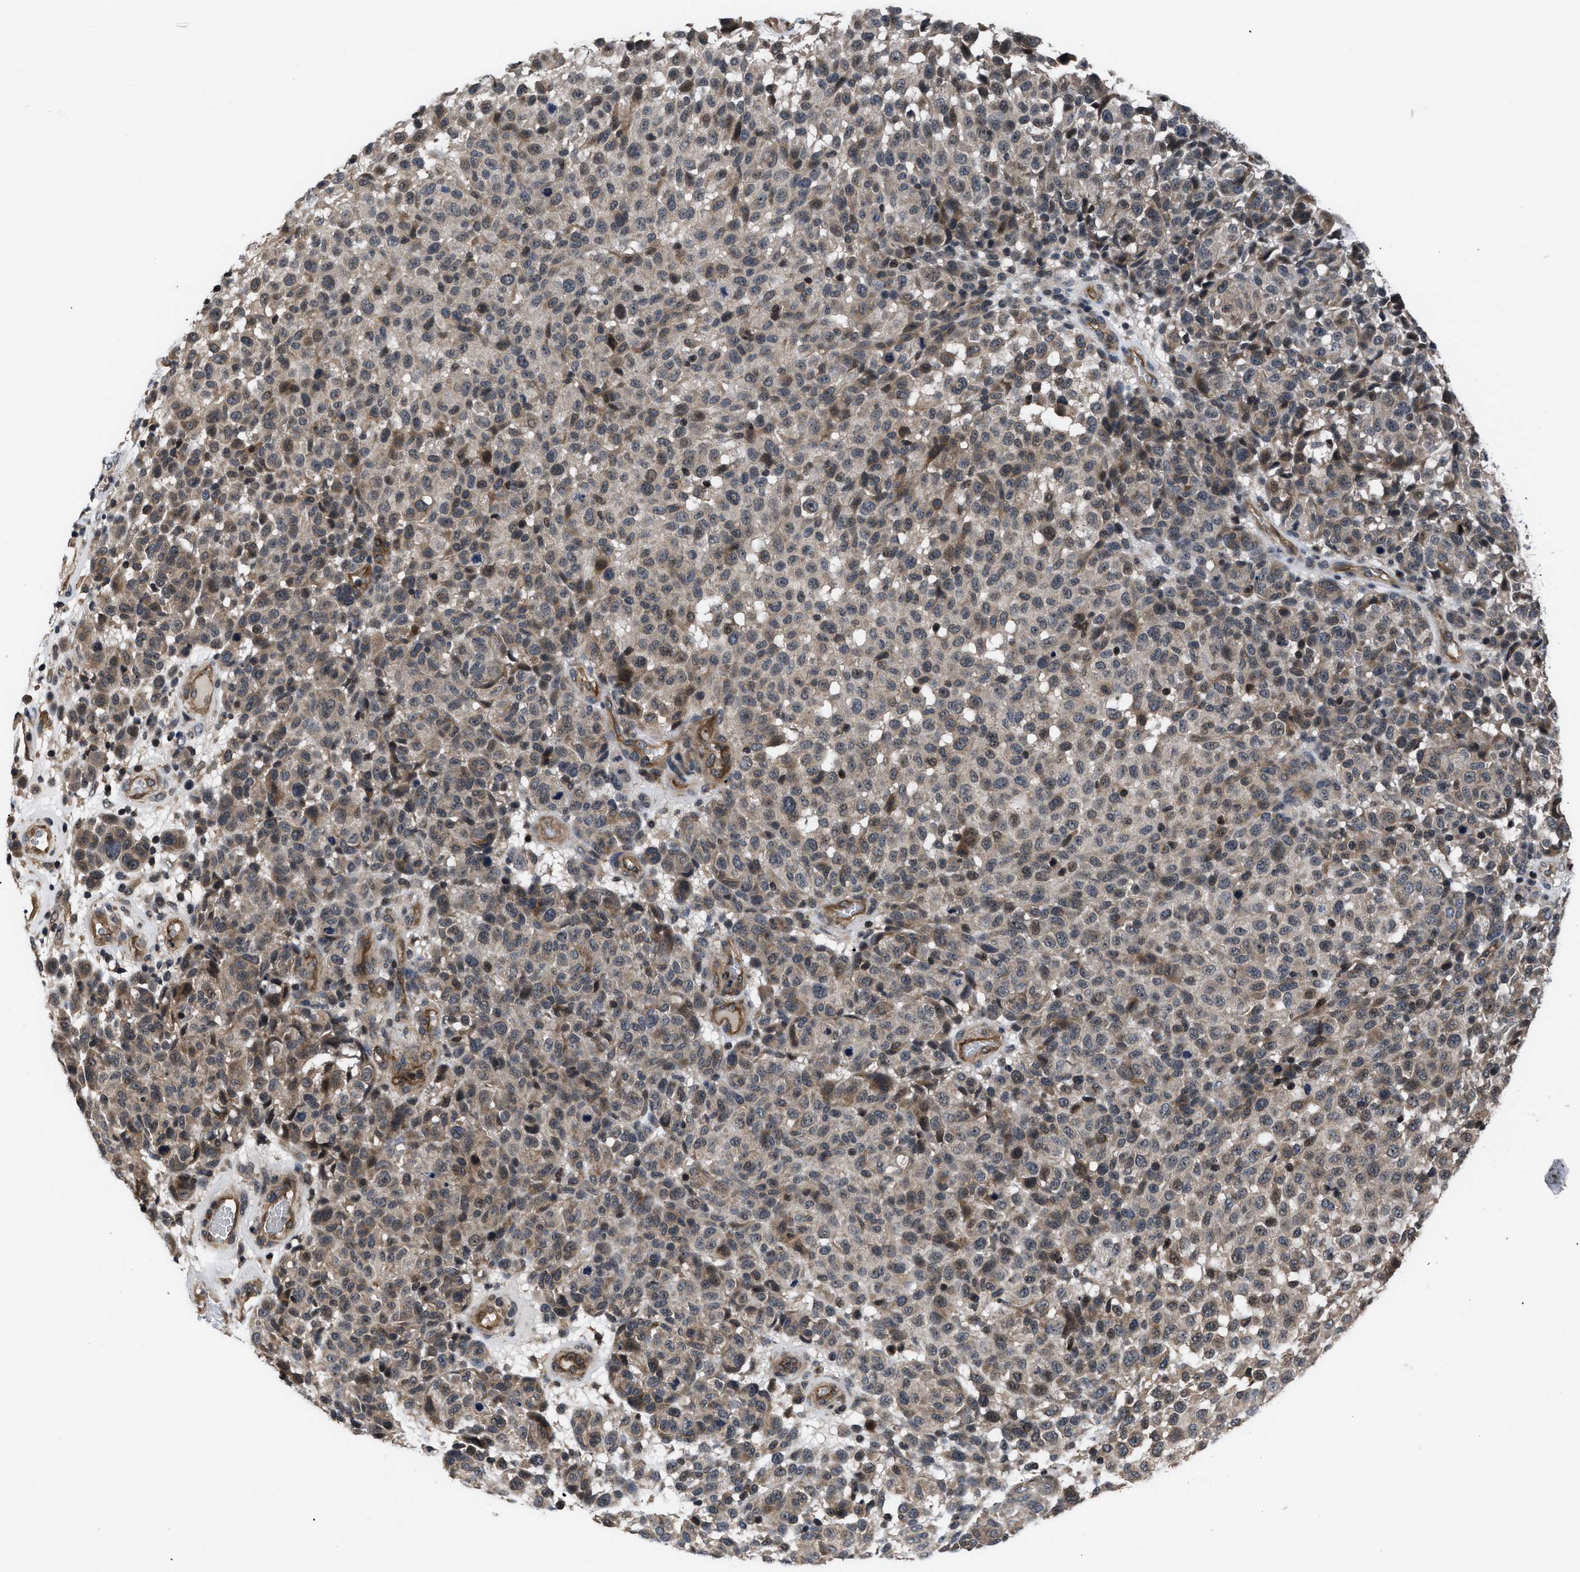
{"staining": {"intensity": "weak", "quantity": ">75%", "location": "cytoplasmic/membranous"}, "tissue": "melanoma", "cell_type": "Tumor cells", "image_type": "cancer", "snomed": [{"axis": "morphology", "description": "Malignant melanoma, NOS"}, {"axis": "topography", "description": "Skin"}], "caption": "DAB (3,3'-diaminobenzidine) immunohistochemical staining of human malignant melanoma reveals weak cytoplasmic/membranous protein expression in about >75% of tumor cells. The staining is performed using DAB brown chromogen to label protein expression. The nuclei are counter-stained blue using hematoxylin.", "gene": "DNAJC14", "patient": {"sex": "male", "age": 59}}